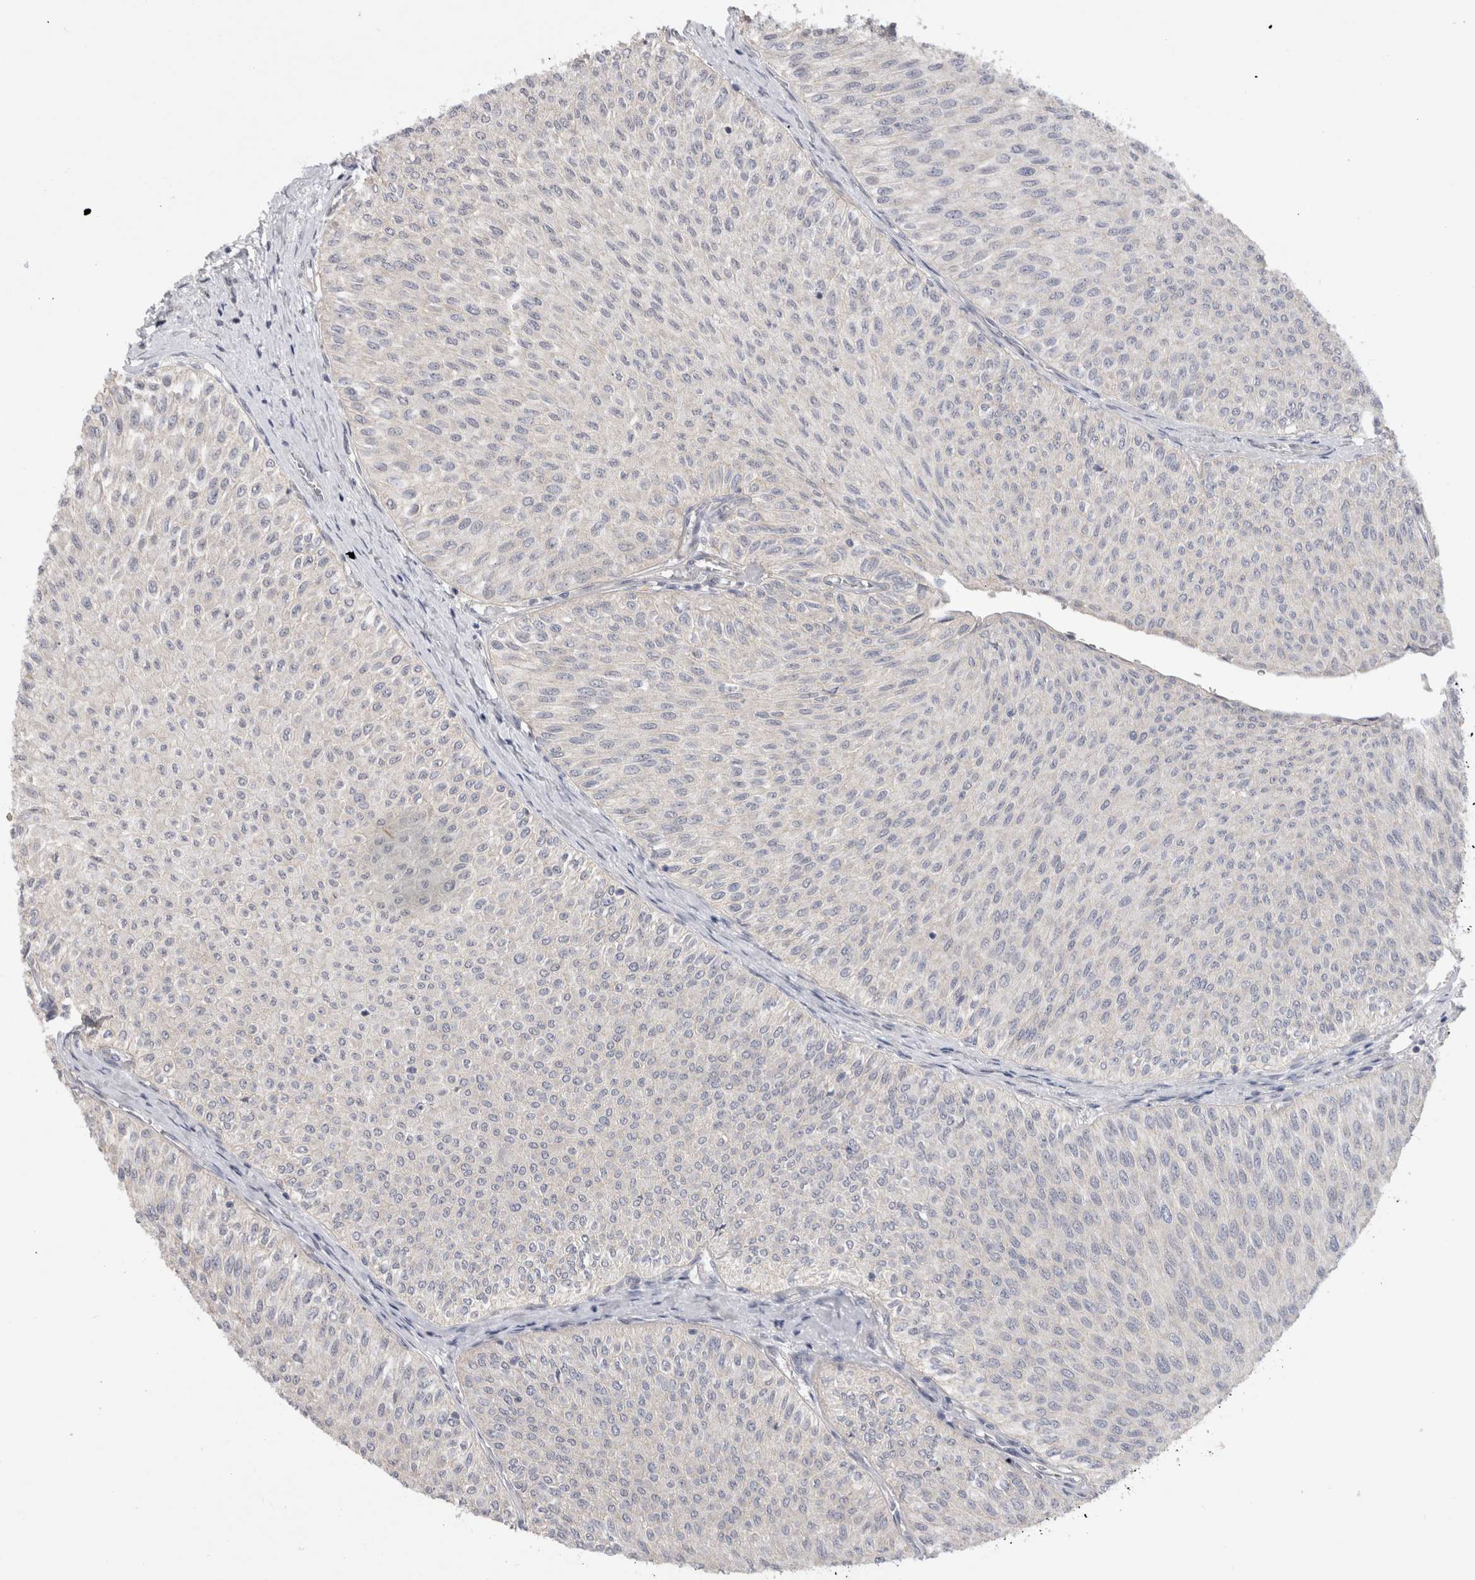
{"staining": {"intensity": "negative", "quantity": "none", "location": "none"}, "tissue": "urothelial cancer", "cell_type": "Tumor cells", "image_type": "cancer", "snomed": [{"axis": "morphology", "description": "Urothelial carcinoma, Low grade"}, {"axis": "topography", "description": "Urinary bladder"}], "caption": "Urothelial cancer stained for a protein using immunohistochemistry reveals no staining tumor cells.", "gene": "CERS3", "patient": {"sex": "male", "age": 78}}